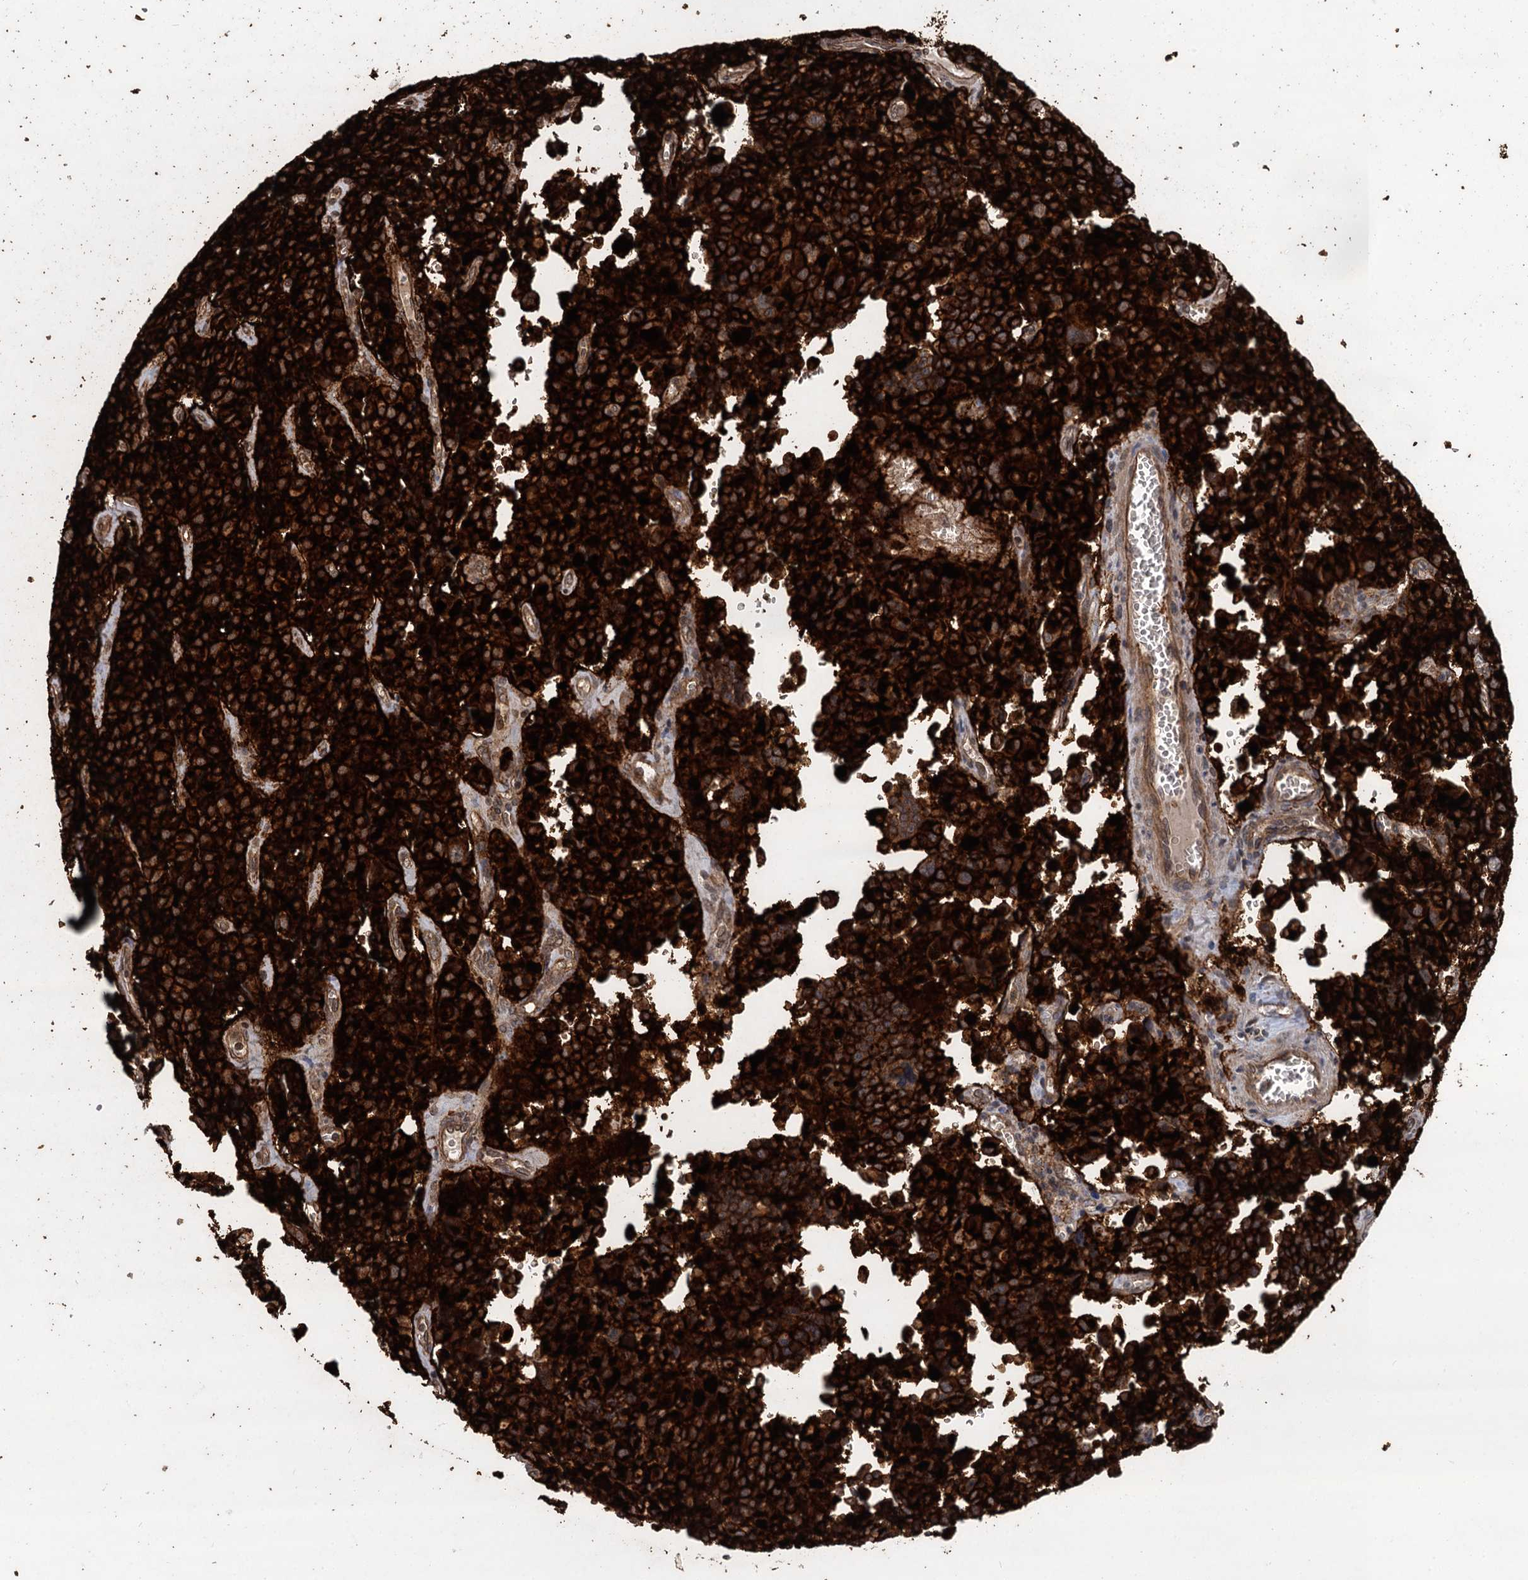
{"staining": {"intensity": "strong", "quantity": ">75%", "location": "cytoplasmic/membranous"}, "tissue": "pancreatic cancer", "cell_type": "Tumor cells", "image_type": "cancer", "snomed": [{"axis": "morphology", "description": "Adenocarcinoma, NOS"}, {"axis": "topography", "description": "Pancreas"}], "caption": "Pancreatic cancer (adenocarcinoma) tissue exhibits strong cytoplasmic/membranous staining in approximately >75% of tumor cells", "gene": "SVIP", "patient": {"sex": "male", "age": 65}}